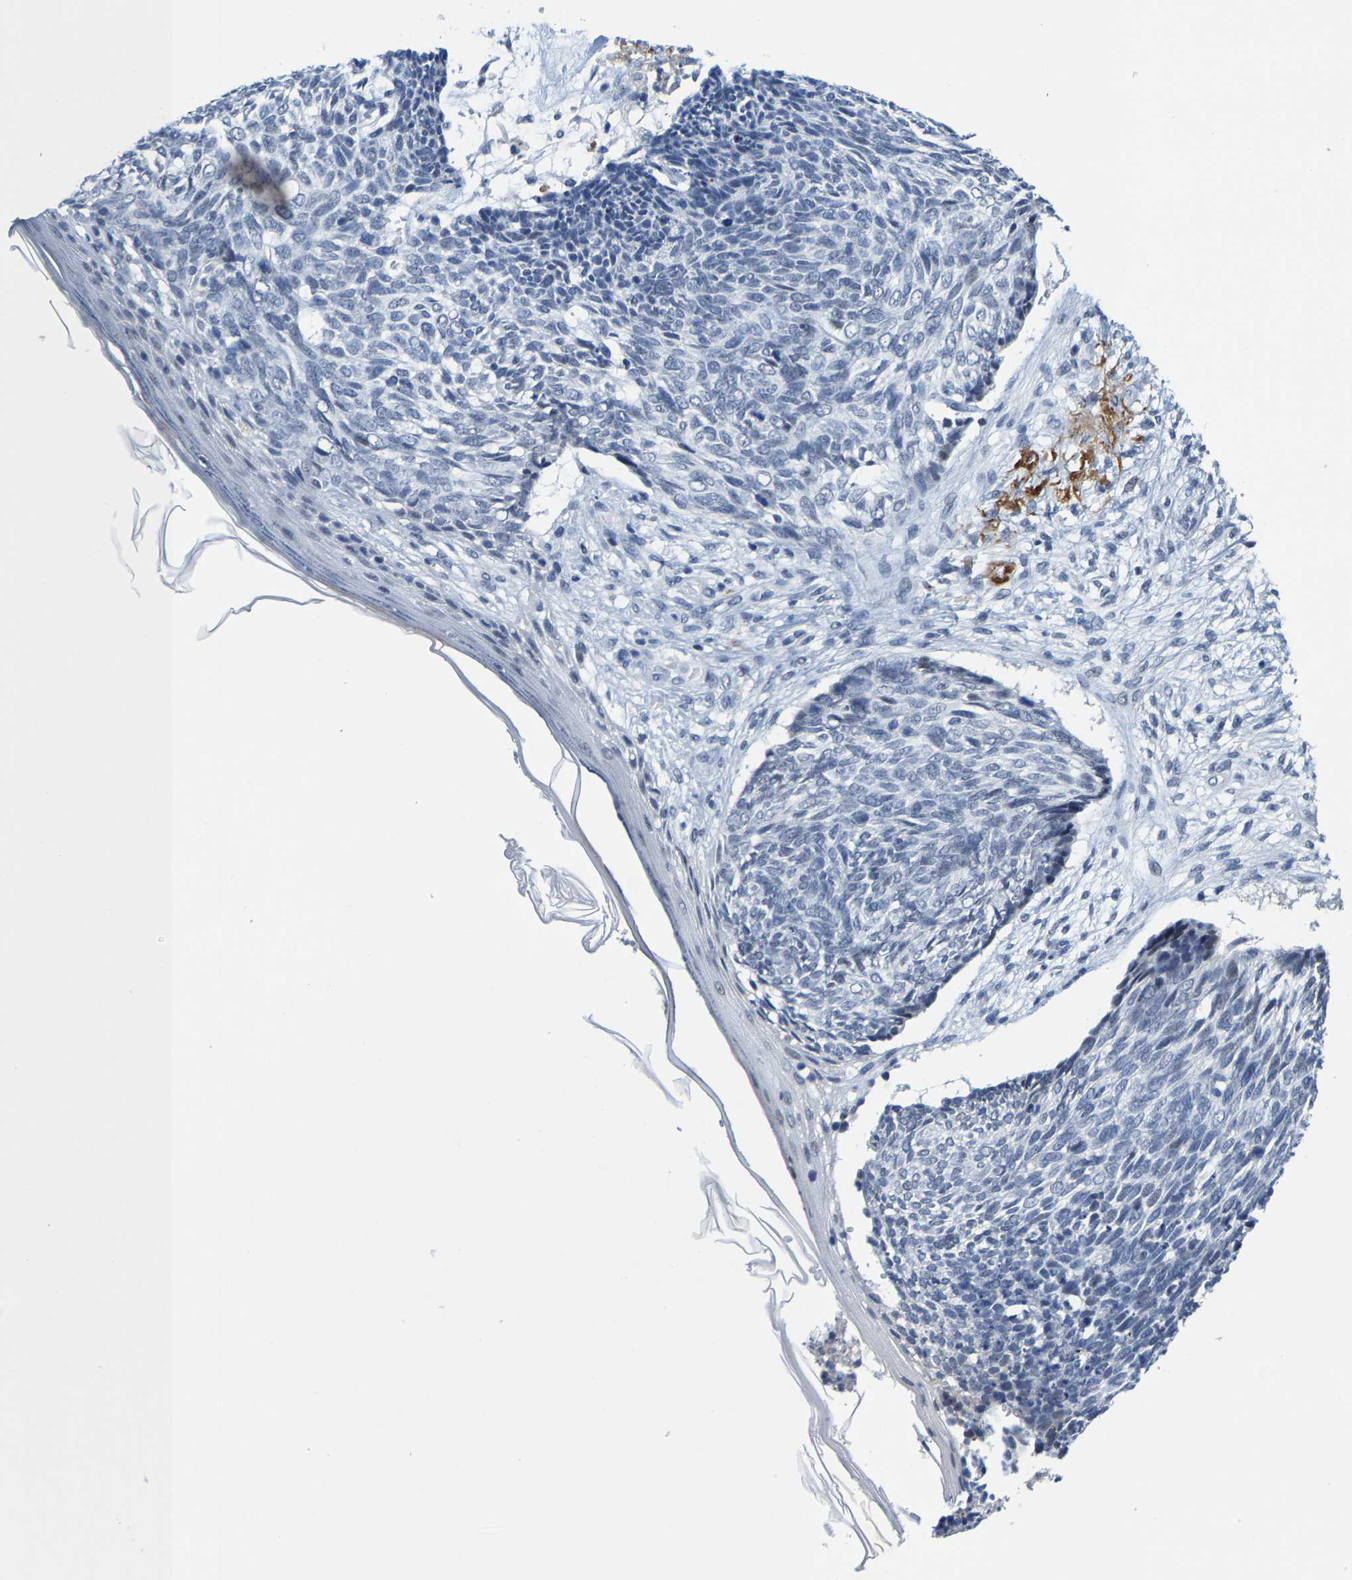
{"staining": {"intensity": "negative", "quantity": "none", "location": "none"}, "tissue": "skin cancer", "cell_type": "Tumor cells", "image_type": "cancer", "snomed": [{"axis": "morphology", "description": "Basal cell carcinoma"}, {"axis": "topography", "description": "Skin"}], "caption": "Basal cell carcinoma (skin) was stained to show a protein in brown. There is no significant expression in tumor cells. Brightfield microscopy of immunohistochemistry (IHC) stained with DAB (brown) and hematoxylin (blue), captured at high magnification.", "gene": "SETD1B", "patient": {"sex": "female", "age": 84}}